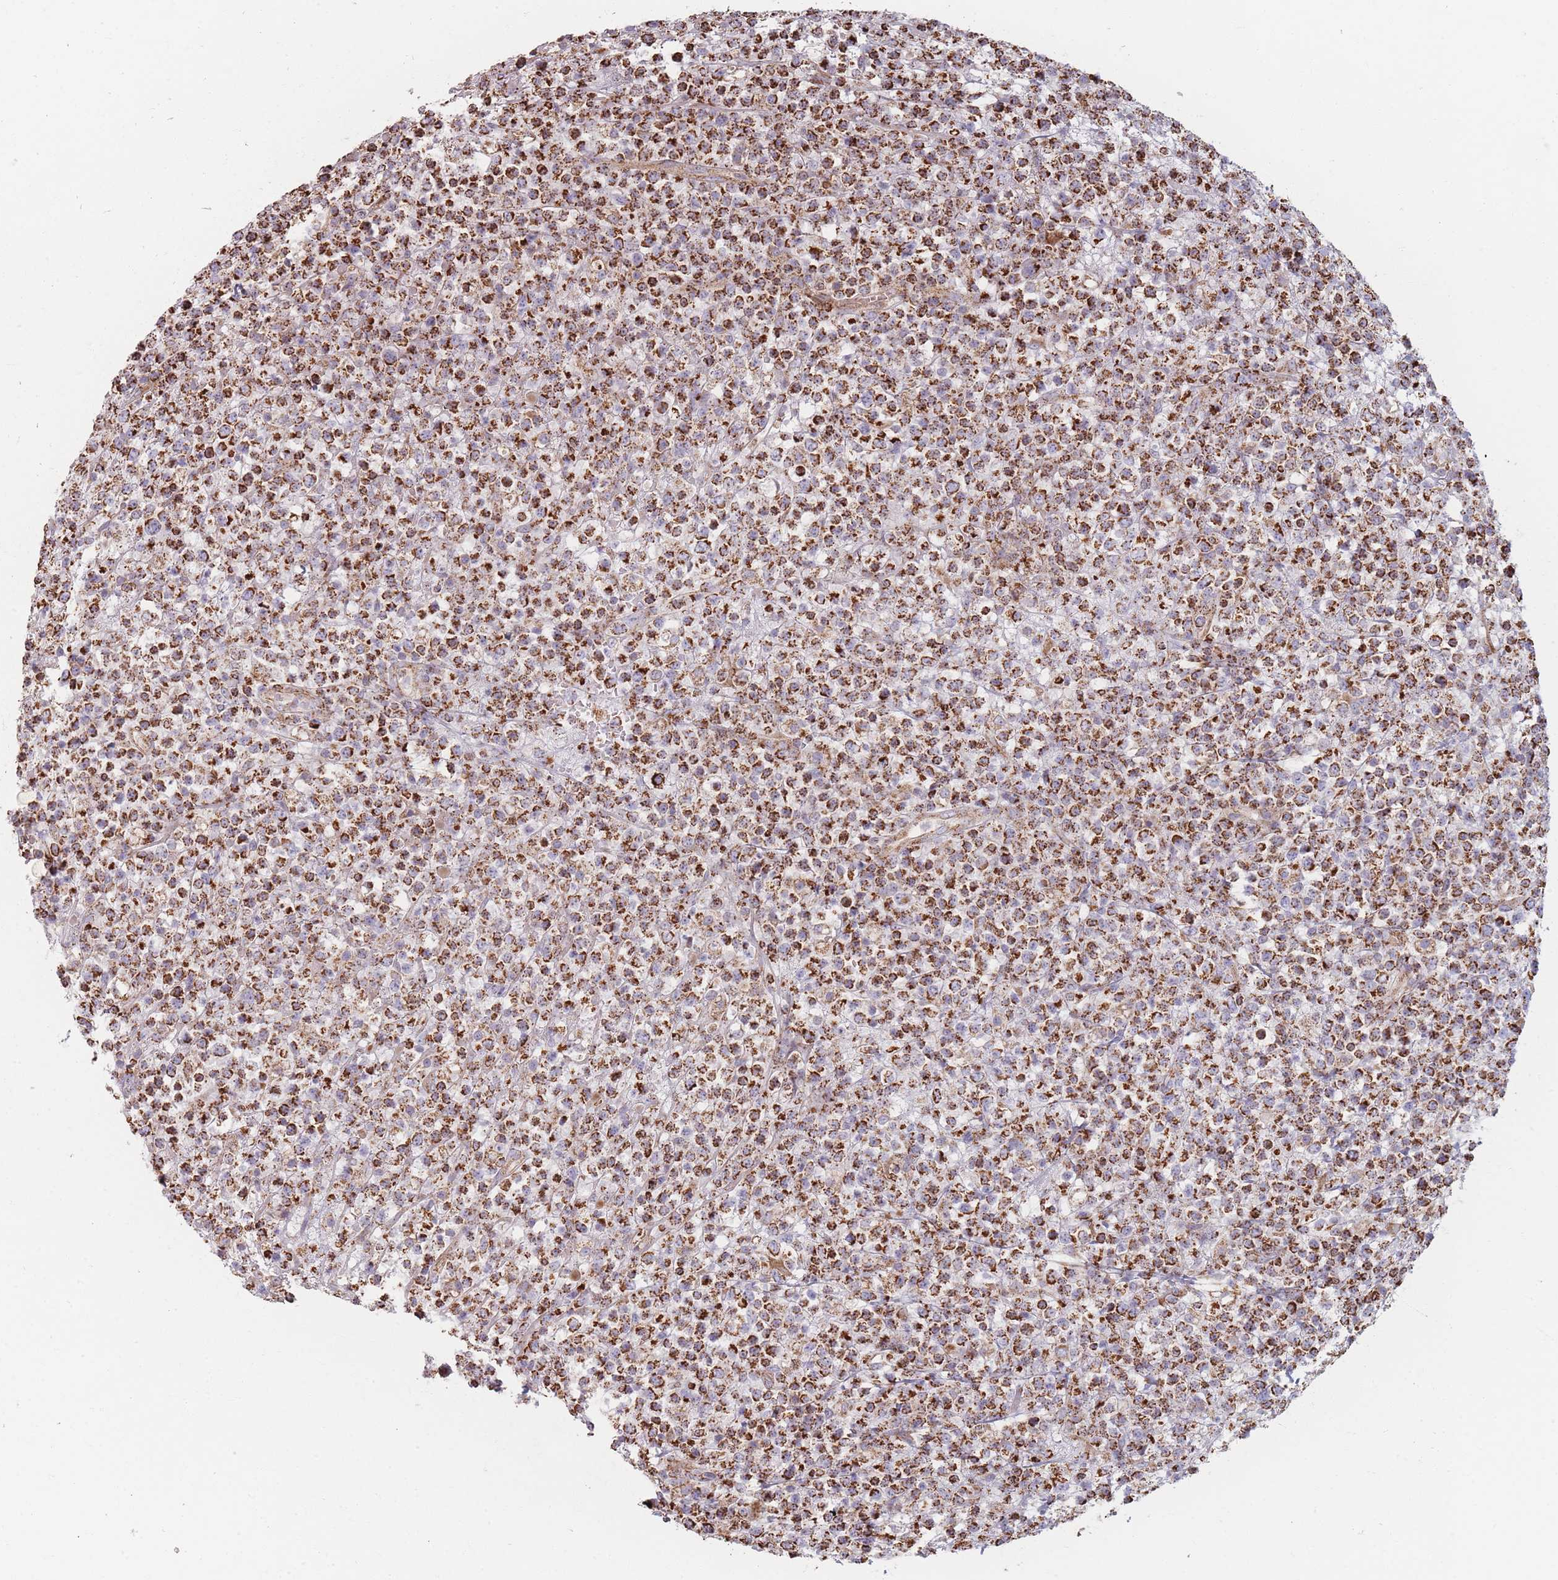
{"staining": {"intensity": "strong", "quantity": ">75%", "location": "cytoplasmic/membranous"}, "tissue": "lymphoma", "cell_type": "Tumor cells", "image_type": "cancer", "snomed": [{"axis": "morphology", "description": "Malignant lymphoma, non-Hodgkin's type, High grade"}, {"axis": "topography", "description": "Colon"}], "caption": "A micrograph showing strong cytoplasmic/membranous positivity in approximately >75% of tumor cells in malignant lymphoma, non-Hodgkin's type (high-grade), as visualized by brown immunohistochemical staining.", "gene": "ESRP2", "patient": {"sex": "female", "age": 53}}